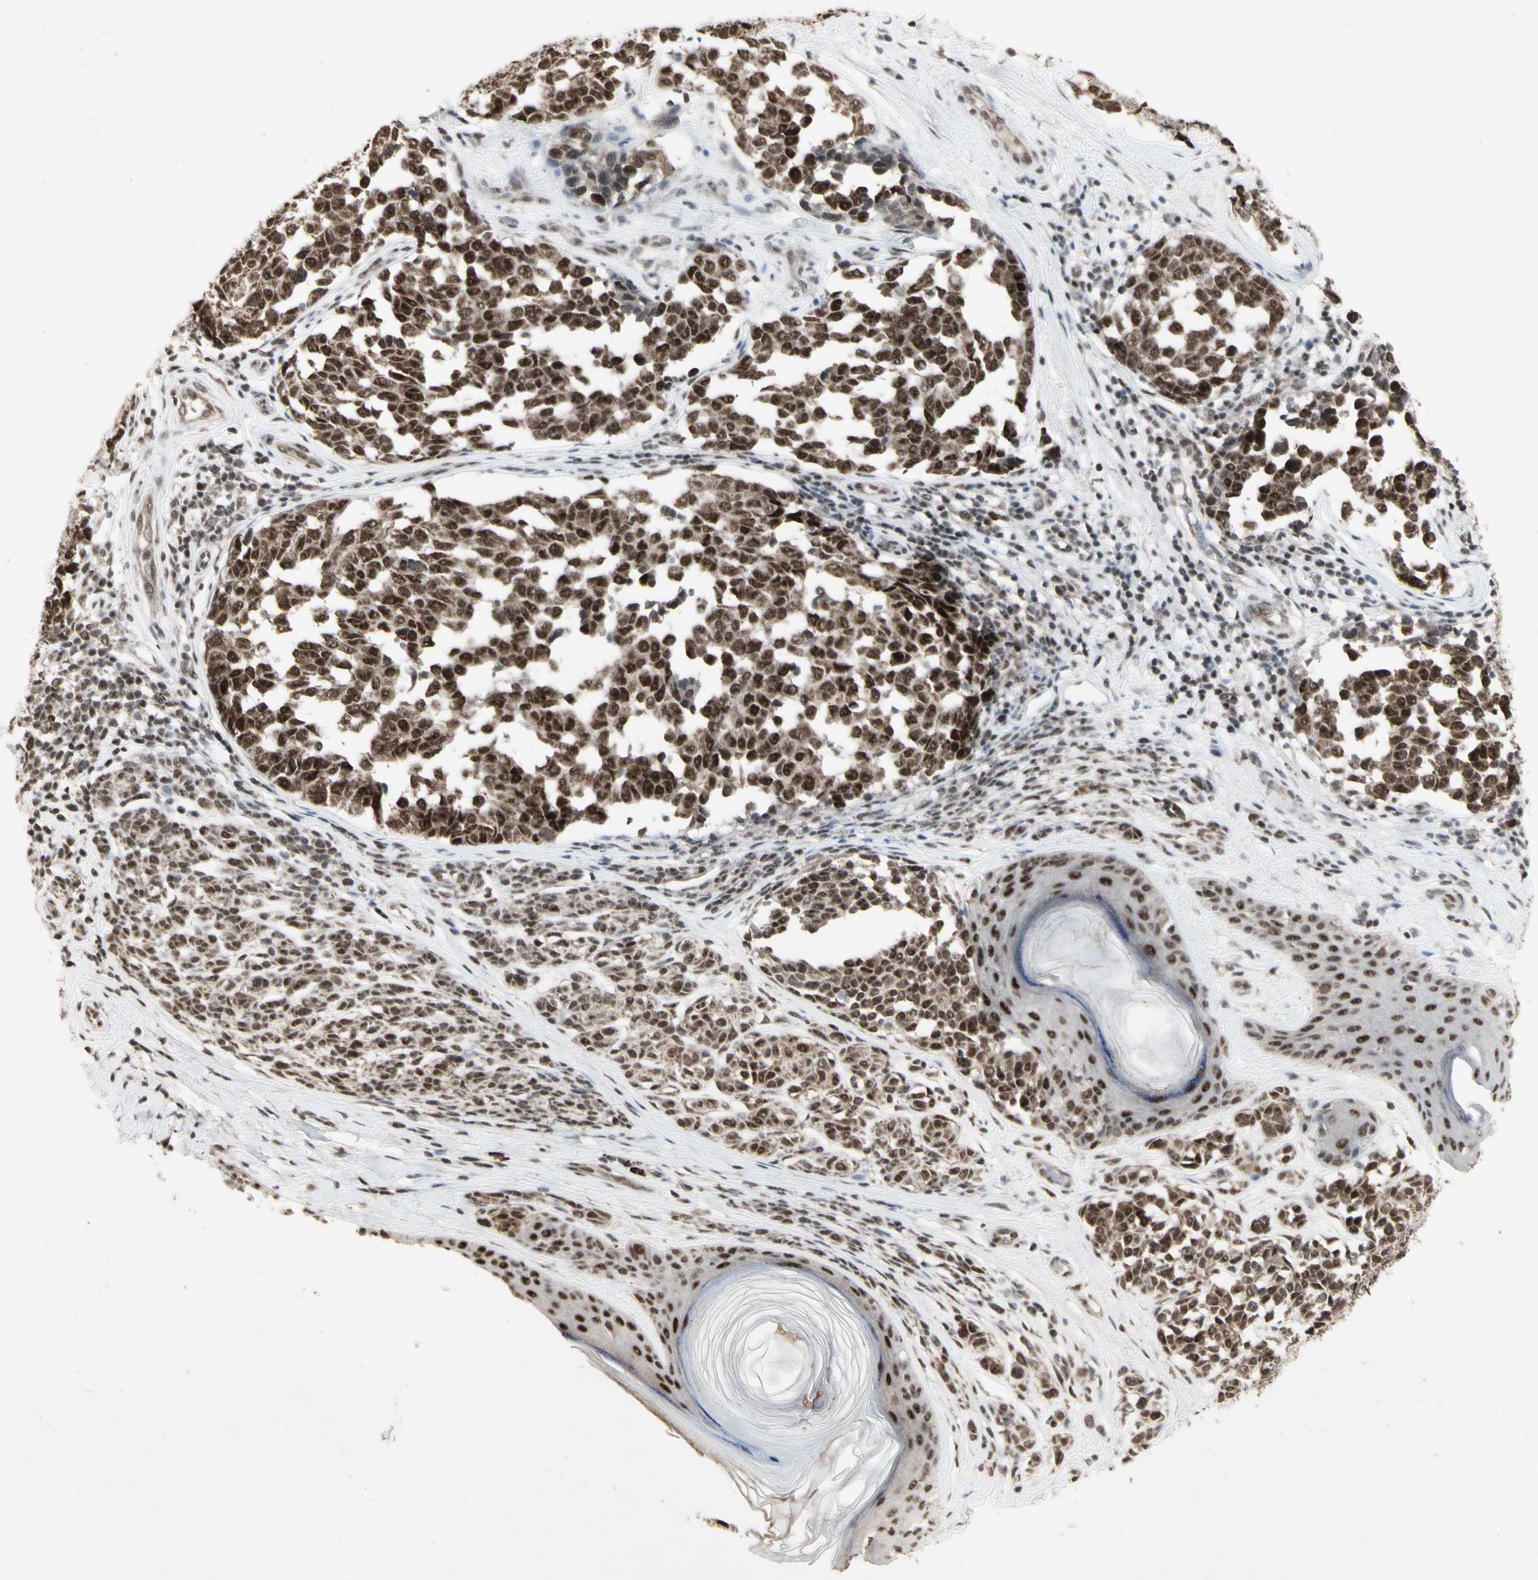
{"staining": {"intensity": "strong", "quantity": ">75%", "location": "cytoplasmic/membranous,nuclear"}, "tissue": "melanoma", "cell_type": "Tumor cells", "image_type": "cancer", "snomed": [{"axis": "morphology", "description": "Malignant melanoma, NOS"}, {"axis": "topography", "description": "Skin"}], "caption": "The photomicrograph demonstrates immunohistochemical staining of melanoma. There is strong cytoplasmic/membranous and nuclear expression is identified in approximately >75% of tumor cells.", "gene": "CCNT1", "patient": {"sex": "female", "age": 64}}